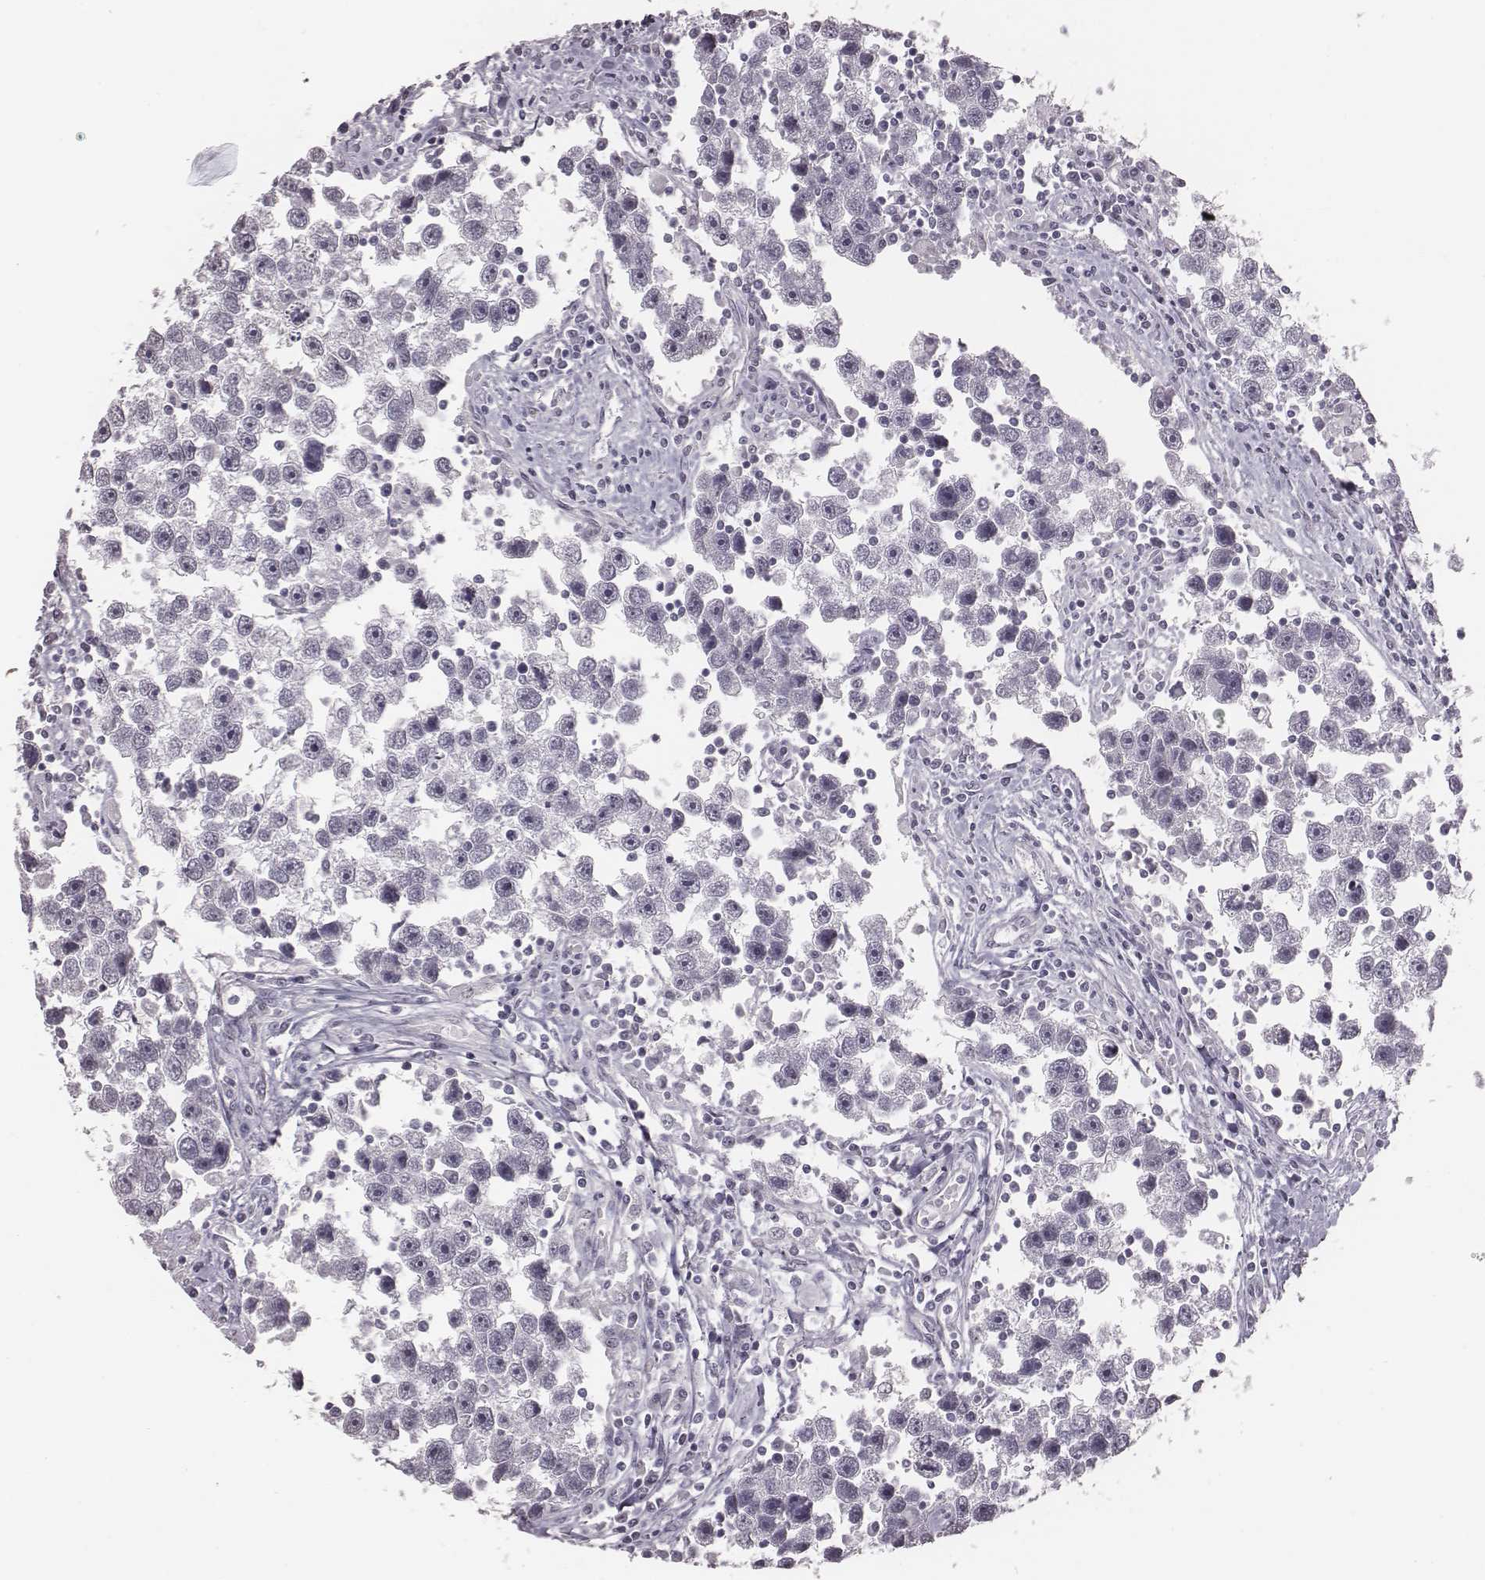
{"staining": {"intensity": "negative", "quantity": "none", "location": "none"}, "tissue": "testis cancer", "cell_type": "Tumor cells", "image_type": "cancer", "snomed": [{"axis": "morphology", "description": "Seminoma, NOS"}, {"axis": "topography", "description": "Testis"}], "caption": "This is an immunohistochemistry (IHC) micrograph of testis cancer (seminoma). There is no staining in tumor cells.", "gene": "CSHL1", "patient": {"sex": "male", "age": 30}}